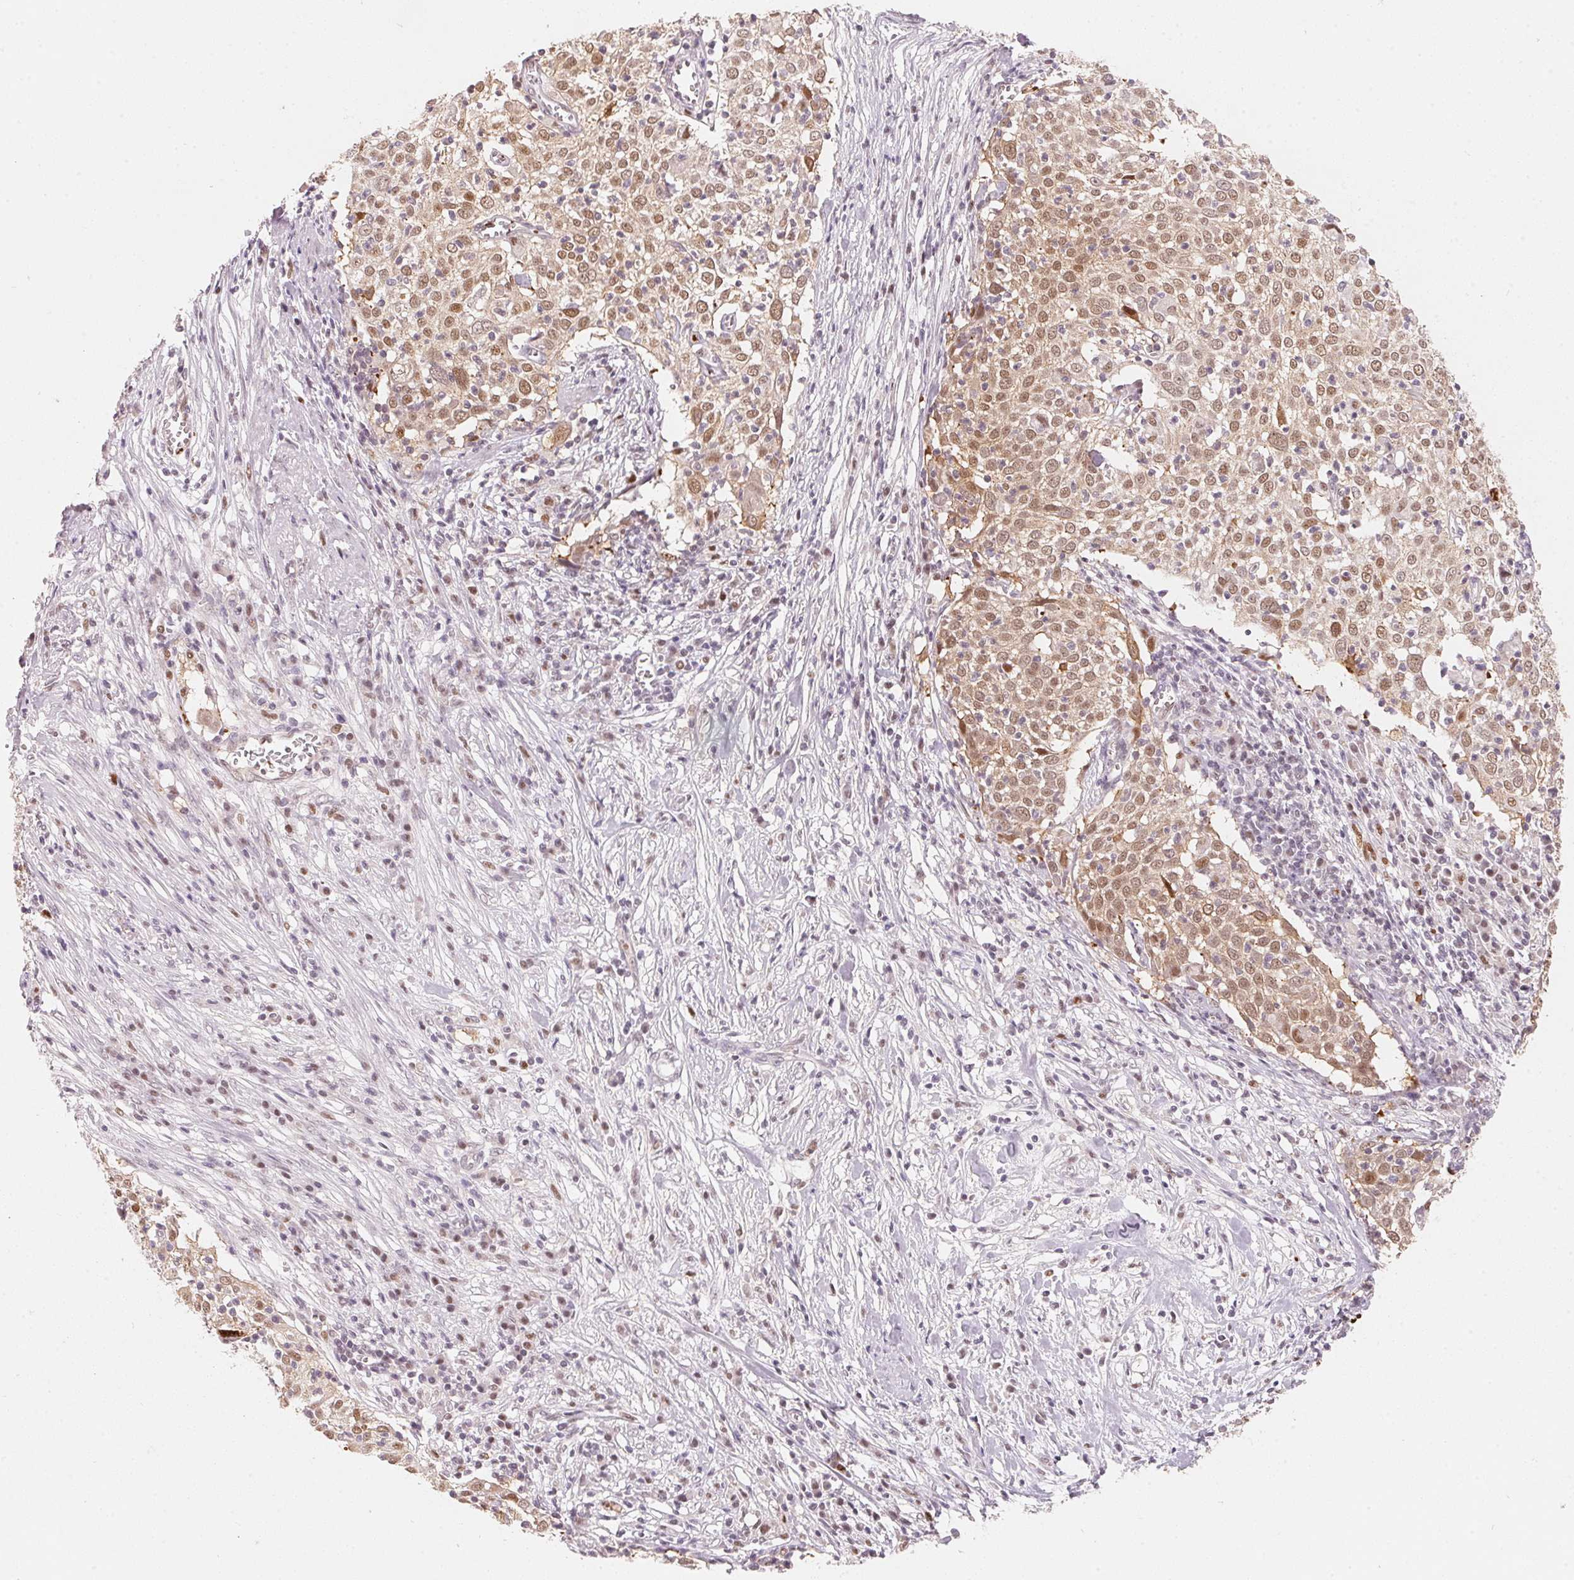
{"staining": {"intensity": "moderate", "quantity": ">75%", "location": "nuclear"}, "tissue": "cervical cancer", "cell_type": "Tumor cells", "image_type": "cancer", "snomed": [{"axis": "morphology", "description": "Squamous cell carcinoma, NOS"}, {"axis": "topography", "description": "Cervix"}], "caption": "Immunohistochemical staining of human cervical cancer (squamous cell carcinoma) displays medium levels of moderate nuclear expression in about >75% of tumor cells.", "gene": "ARHGAP22", "patient": {"sex": "female", "age": 39}}